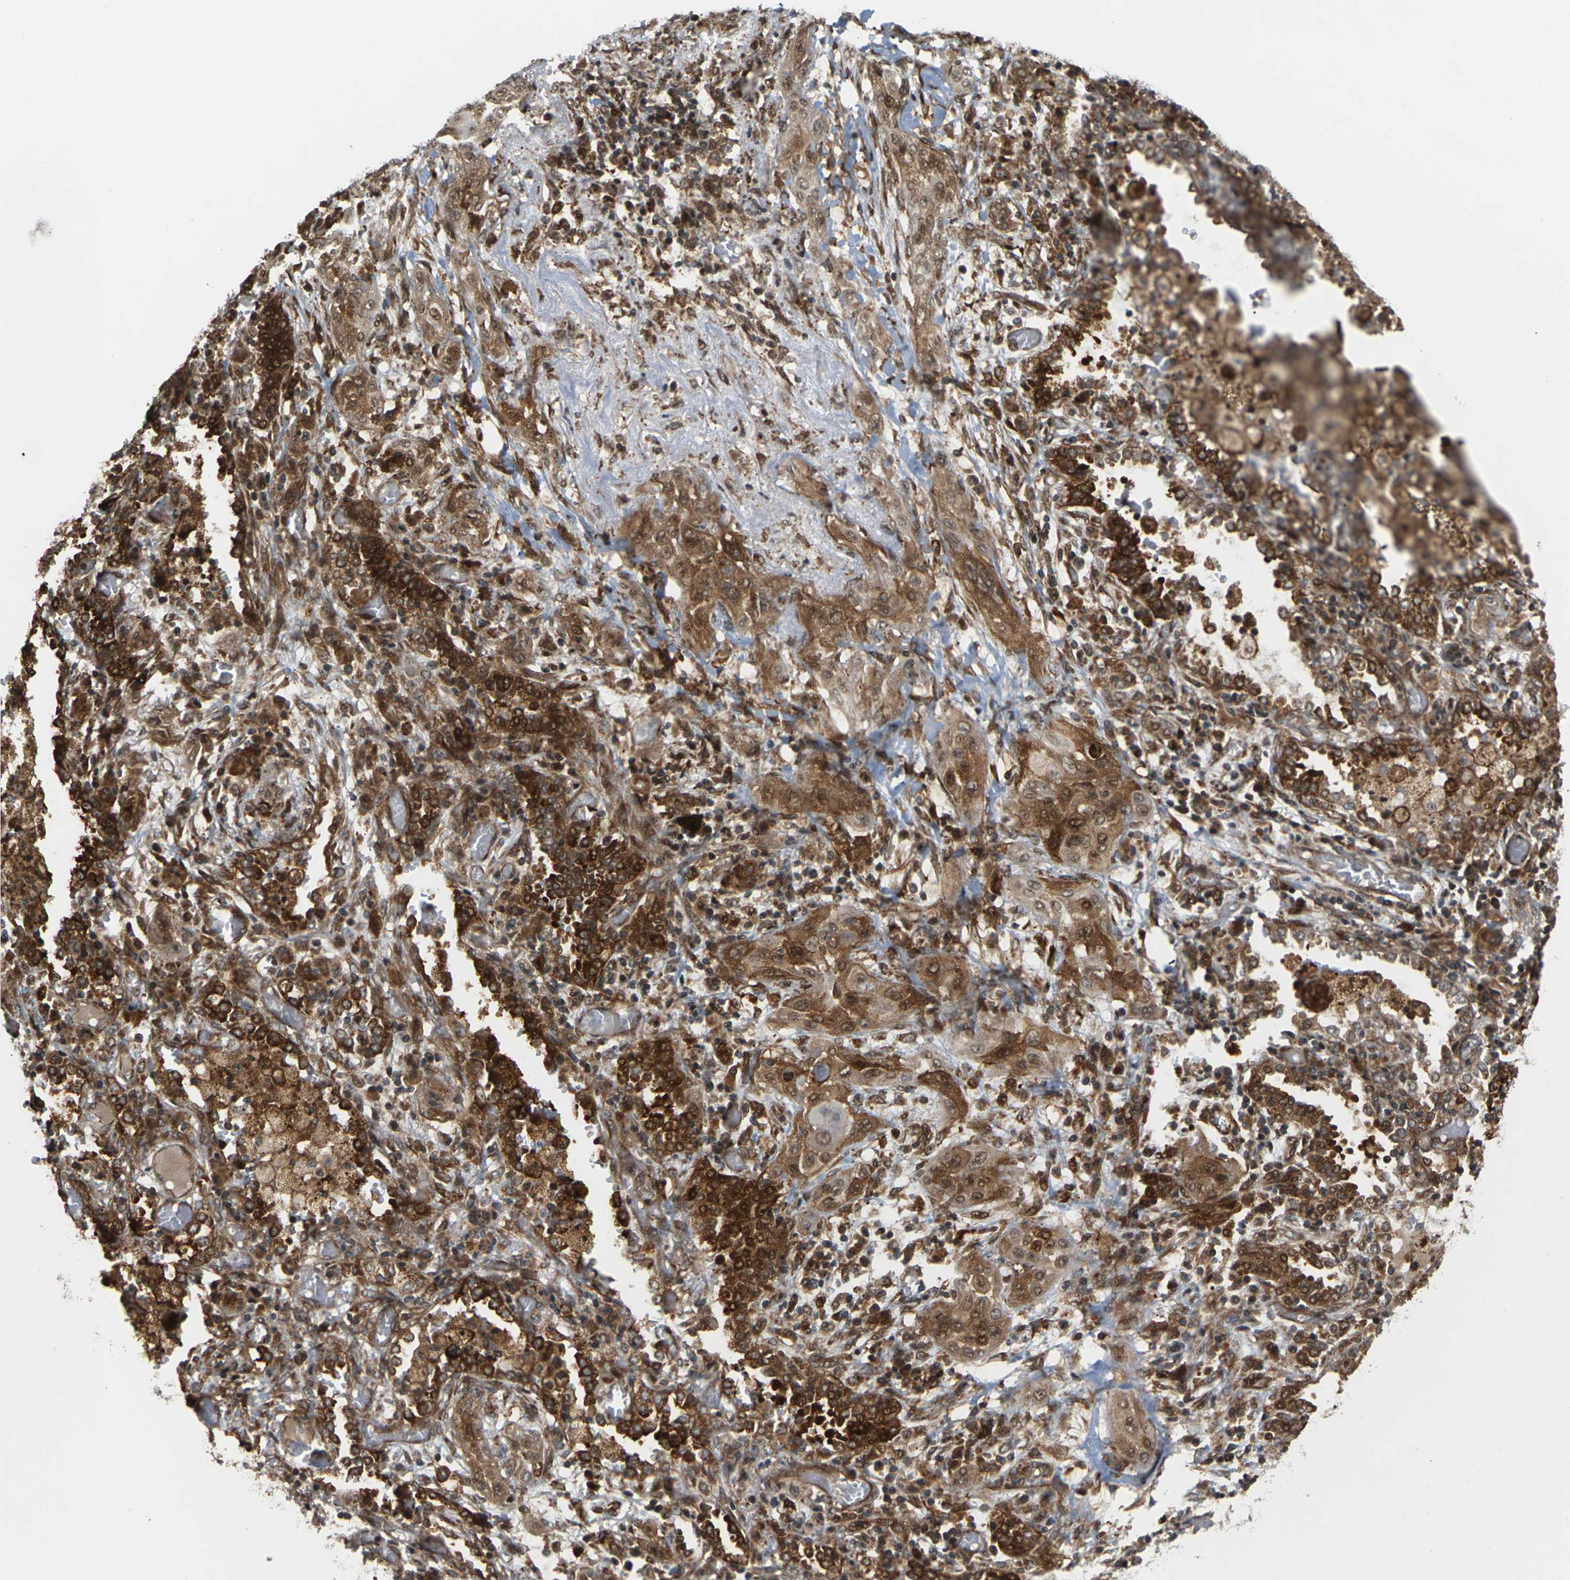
{"staining": {"intensity": "moderate", "quantity": ">75%", "location": "cytoplasmic/membranous,nuclear"}, "tissue": "lung cancer", "cell_type": "Tumor cells", "image_type": "cancer", "snomed": [{"axis": "morphology", "description": "Squamous cell carcinoma, NOS"}, {"axis": "topography", "description": "Lung"}], "caption": "There is medium levels of moderate cytoplasmic/membranous and nuclear positivity in tumor cells of squamous cell carcinoma (lung), as demonstrated by immunohistochemical staining (brown color).", "gene": "ROBO1", "patient": {"sex": "female", "age": 47}}